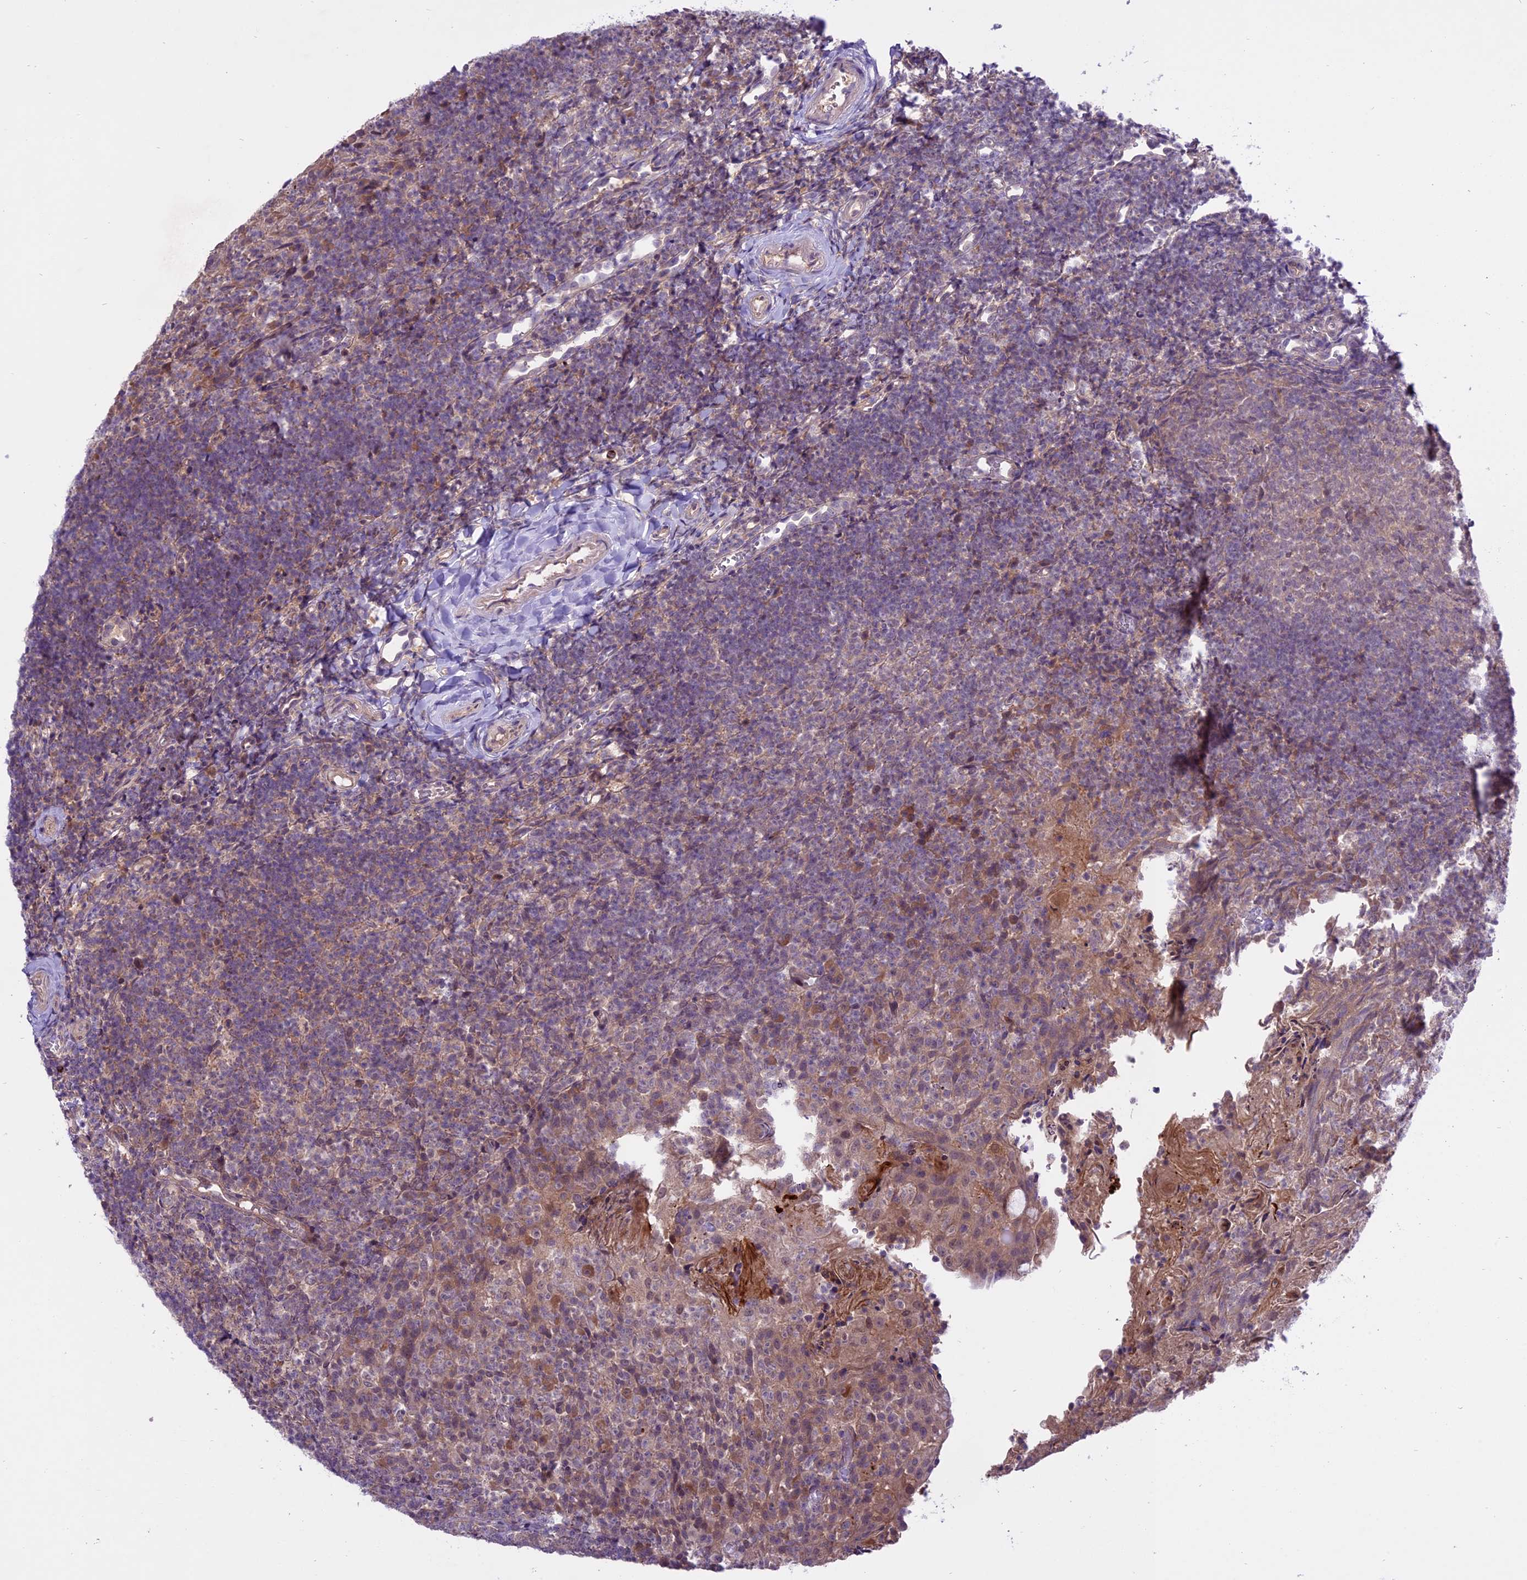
{"staining": {"intensity": "weak", "quantity": "<25%", "location": "cytoplasmic/membranous"}, "tissue": "tonsil", "cell_type": "Germinal center cells", "image_type": "normal", "snomed": [{"axis": "morphology", "description": "Normal tissue, NOS"}, {"axis": "topography", "description": "Tonsil"}], "caption": "This is an IHC image of unremarkable human tonsil. There is no expression in germinal center cells.", "gene": "SPRED1", "patient": {"sex": "female", "age": 10}}